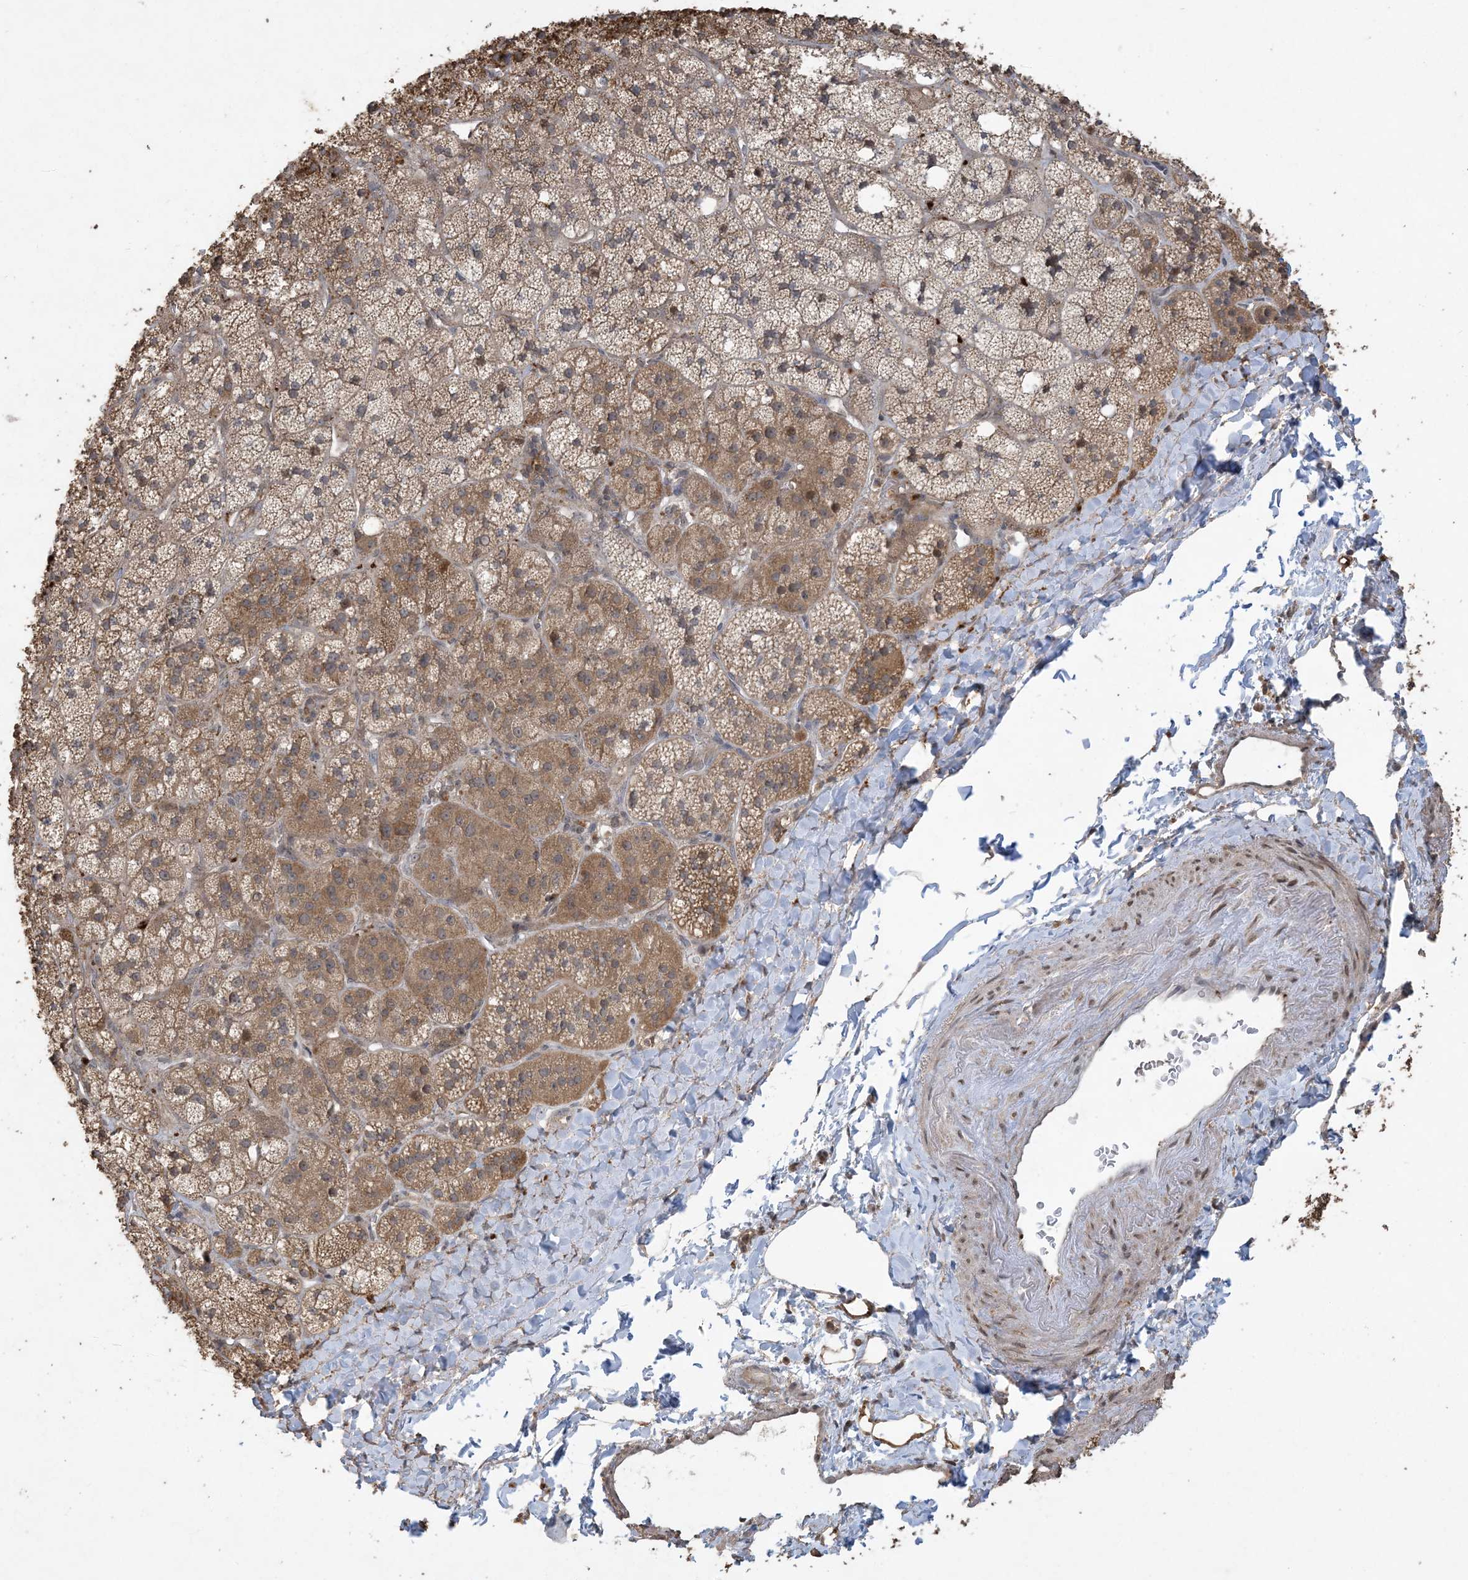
{"staining": {"intensity": "strong", "quantity": "25%-75%", "location": "cytoplasmic/membranous"}, "tissue": "adrenal gland", "cell_type": "Glandular cells", "image_type": "normal", "snomed": [{"axis": "morphology", "description": "Normal tissue, NOS"}, {"axis": "topography", "description": "Adrenal gland"}], "caption": "IHC (DAB) staining of benign human adrenal gland exhibits strong cytoplasmic/membranous protein positivity in approximately 25%-75% of glandular cells.", "gene": "EFCAB8", "patient": {"sex": "male", "age": 61}}